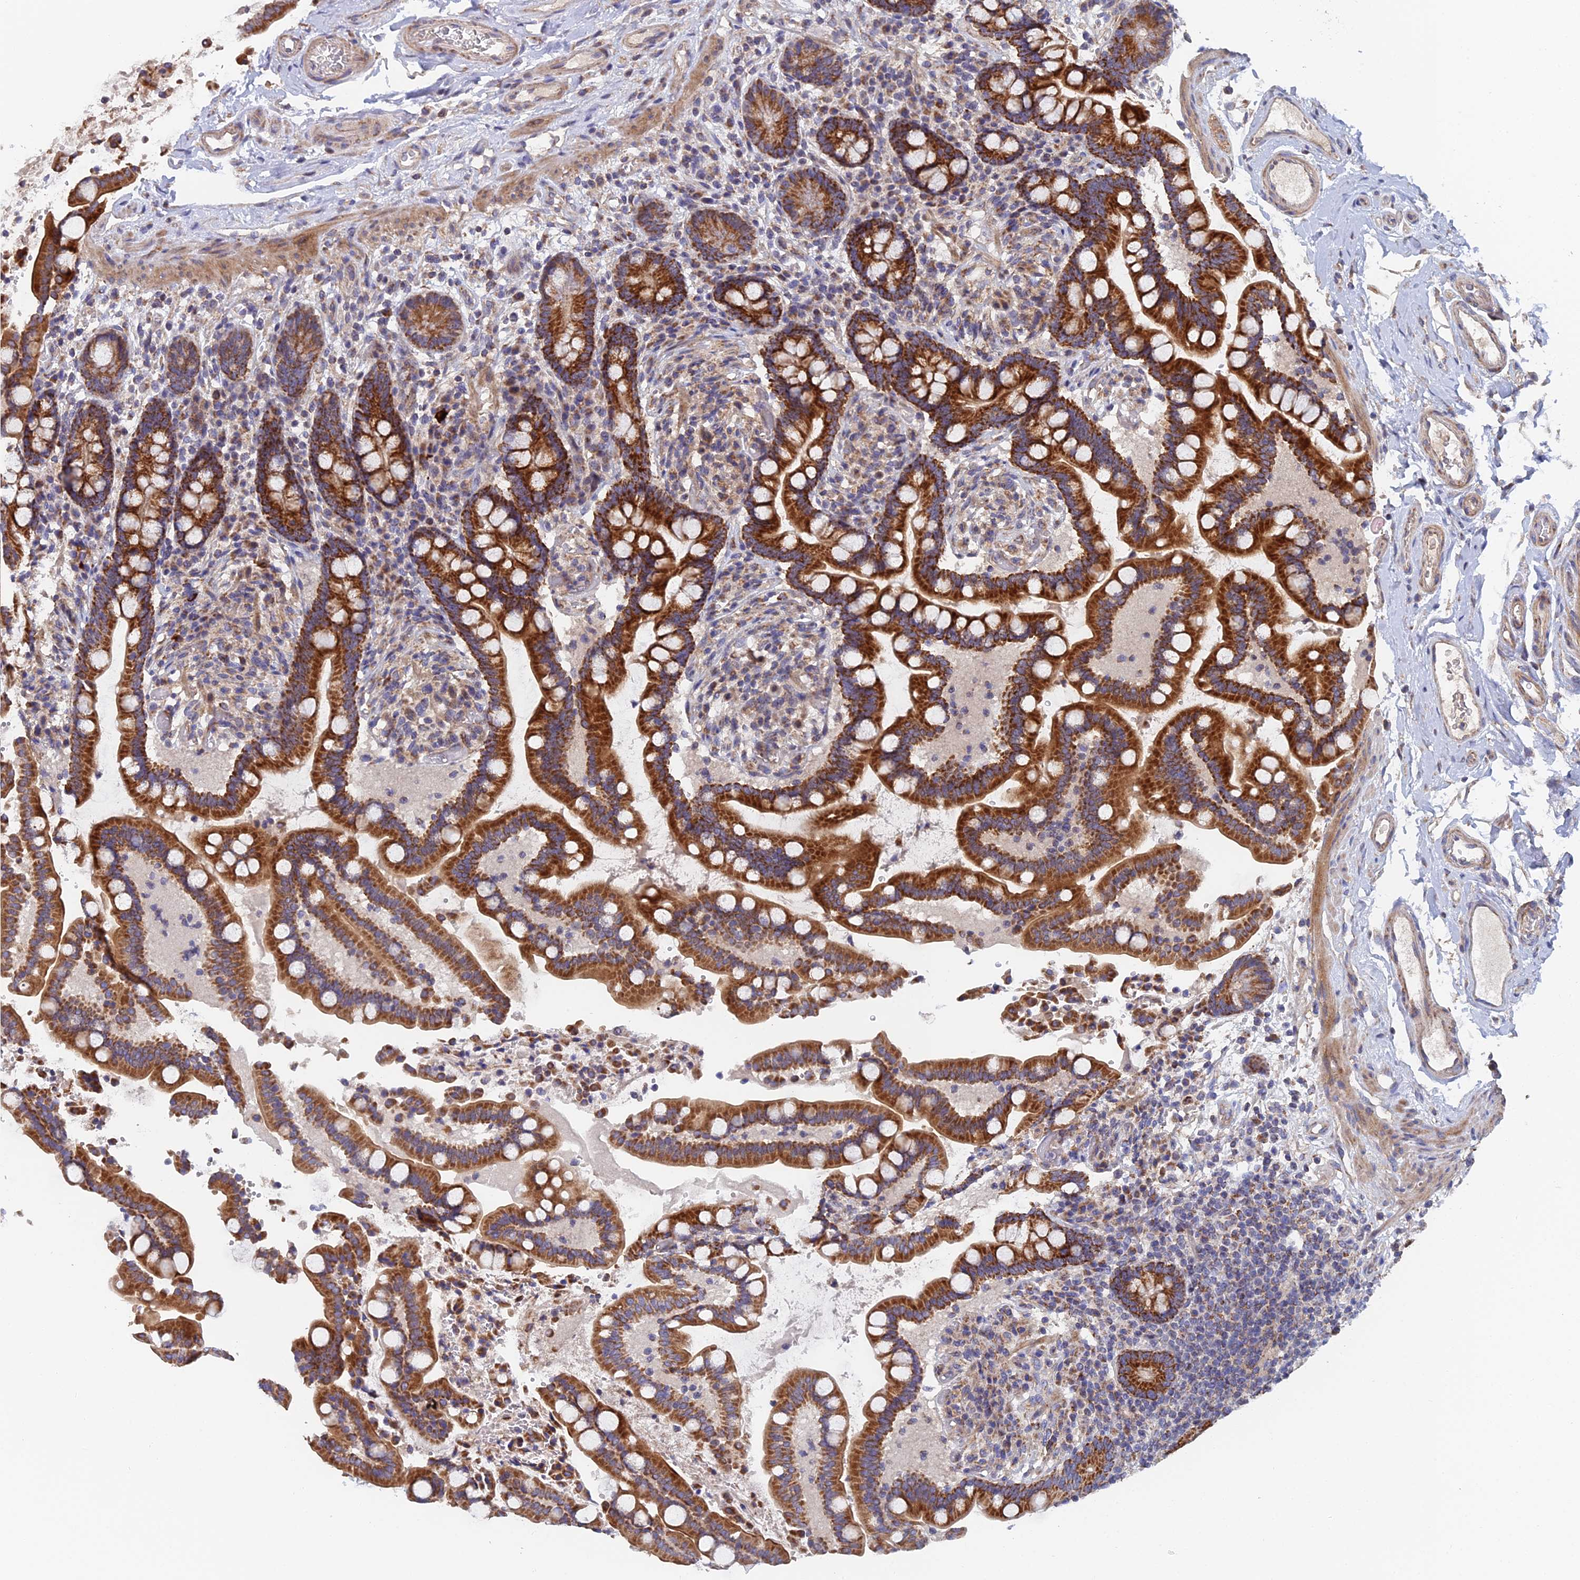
{"staining": {"intensity": "weak", "quantity": "25%-75%", "location": "cytoplasmic/membranous"}, "tissue": "colon", "cell_type": "Endothelial cells", "image_type": "normal", "snomed": [{"axis": "morphology", "description": "Normal tissue, NOS"}, {"axis": "topography", "description": "Colon"}], "caption": "Colon was stained to show a protein in brown. There is low levels of weak cytoplasmic/membranous staining in approximately 25%-75% of endothelial cells. The staining is performed using DAB (3,3'-diaminobenzidine) brown chromogen to label protein expression. The nuclei are counter-stained blue using hematoxylin.", "gene": "ECSIT", "patient": {"sex": "male", "age": 73}}